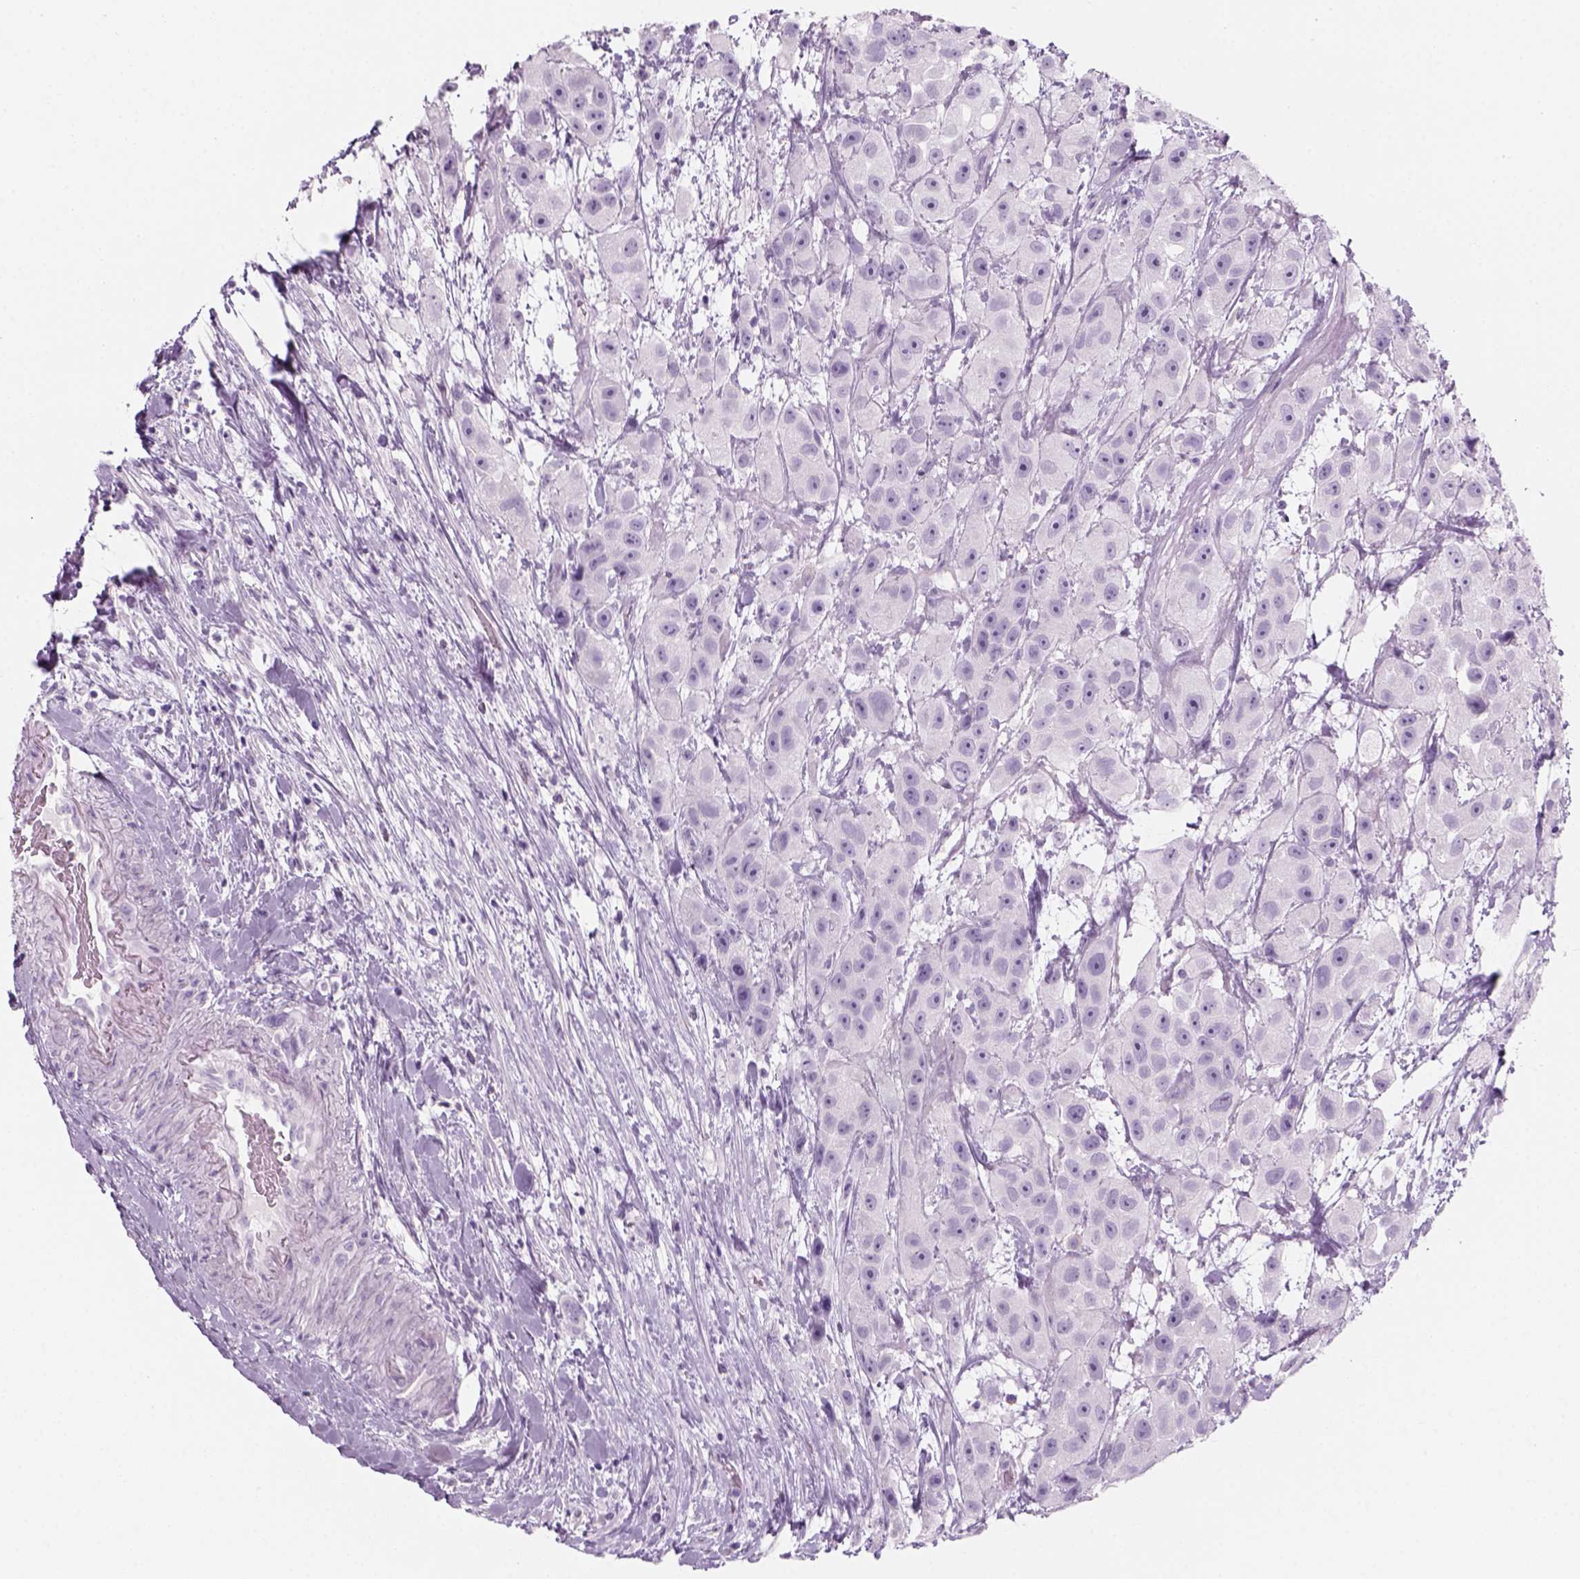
{"staining": {"intensity": "negative", "quantity": "none", "location": "none"}, "tissue": "urothelial cancer", "cell_type": "Tumor cells", "image_type": "cancer", "snomed": [{"axis": "morphology", "description": "Urothelial carcinoma, High grade"}, {"axis": "topography", "description": "Urinary bladder"}], "caption": "Immunohistochemistry (IHC) photomicrograph of urothelial carcinoma (high-grade) stained for a protein (brown), which exhibits no expression in tumor cells.", "gene": "KRTAP11-1", "patient": {"sex": "male", "age": 79}}